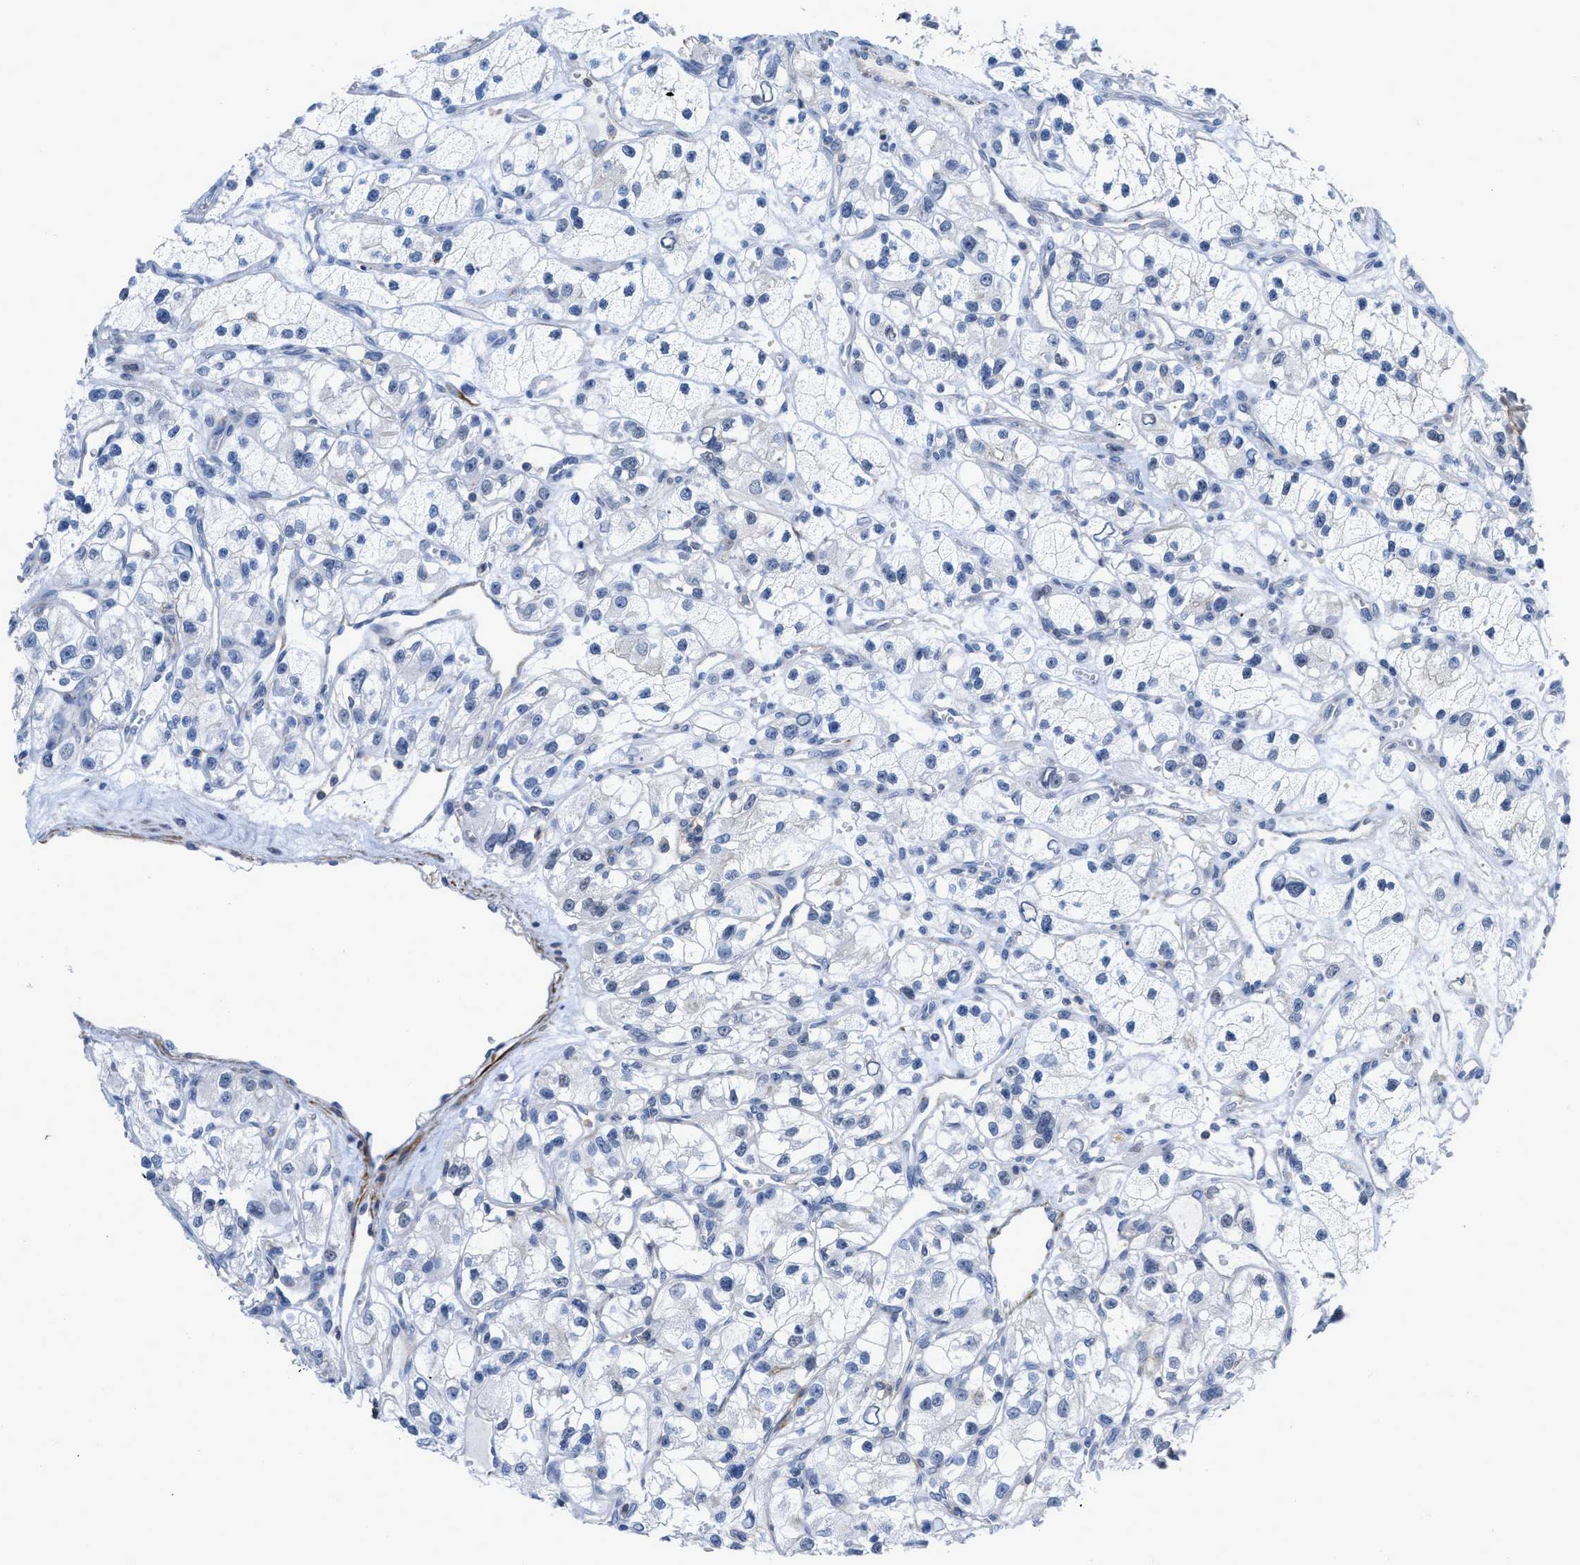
{"staining": {"intensity": "negative", "quantity": "none", "location": "none"}, "tissue": "renal cancer", "cell_type": "Tumor cells", "image_type": "cancer", "snomed": [{"axis": "morphology", "description": "Adenocarcinoma, NOS"}, {"axis": "topography", "description": "Kidney"}], "caption": "Human renal adenocarcinoma stained for a protein using immunohistochemistry reveals no staining in tumor cells.", "gene": "PRMT2", "patient": {"sex": "female", "age": 57}}